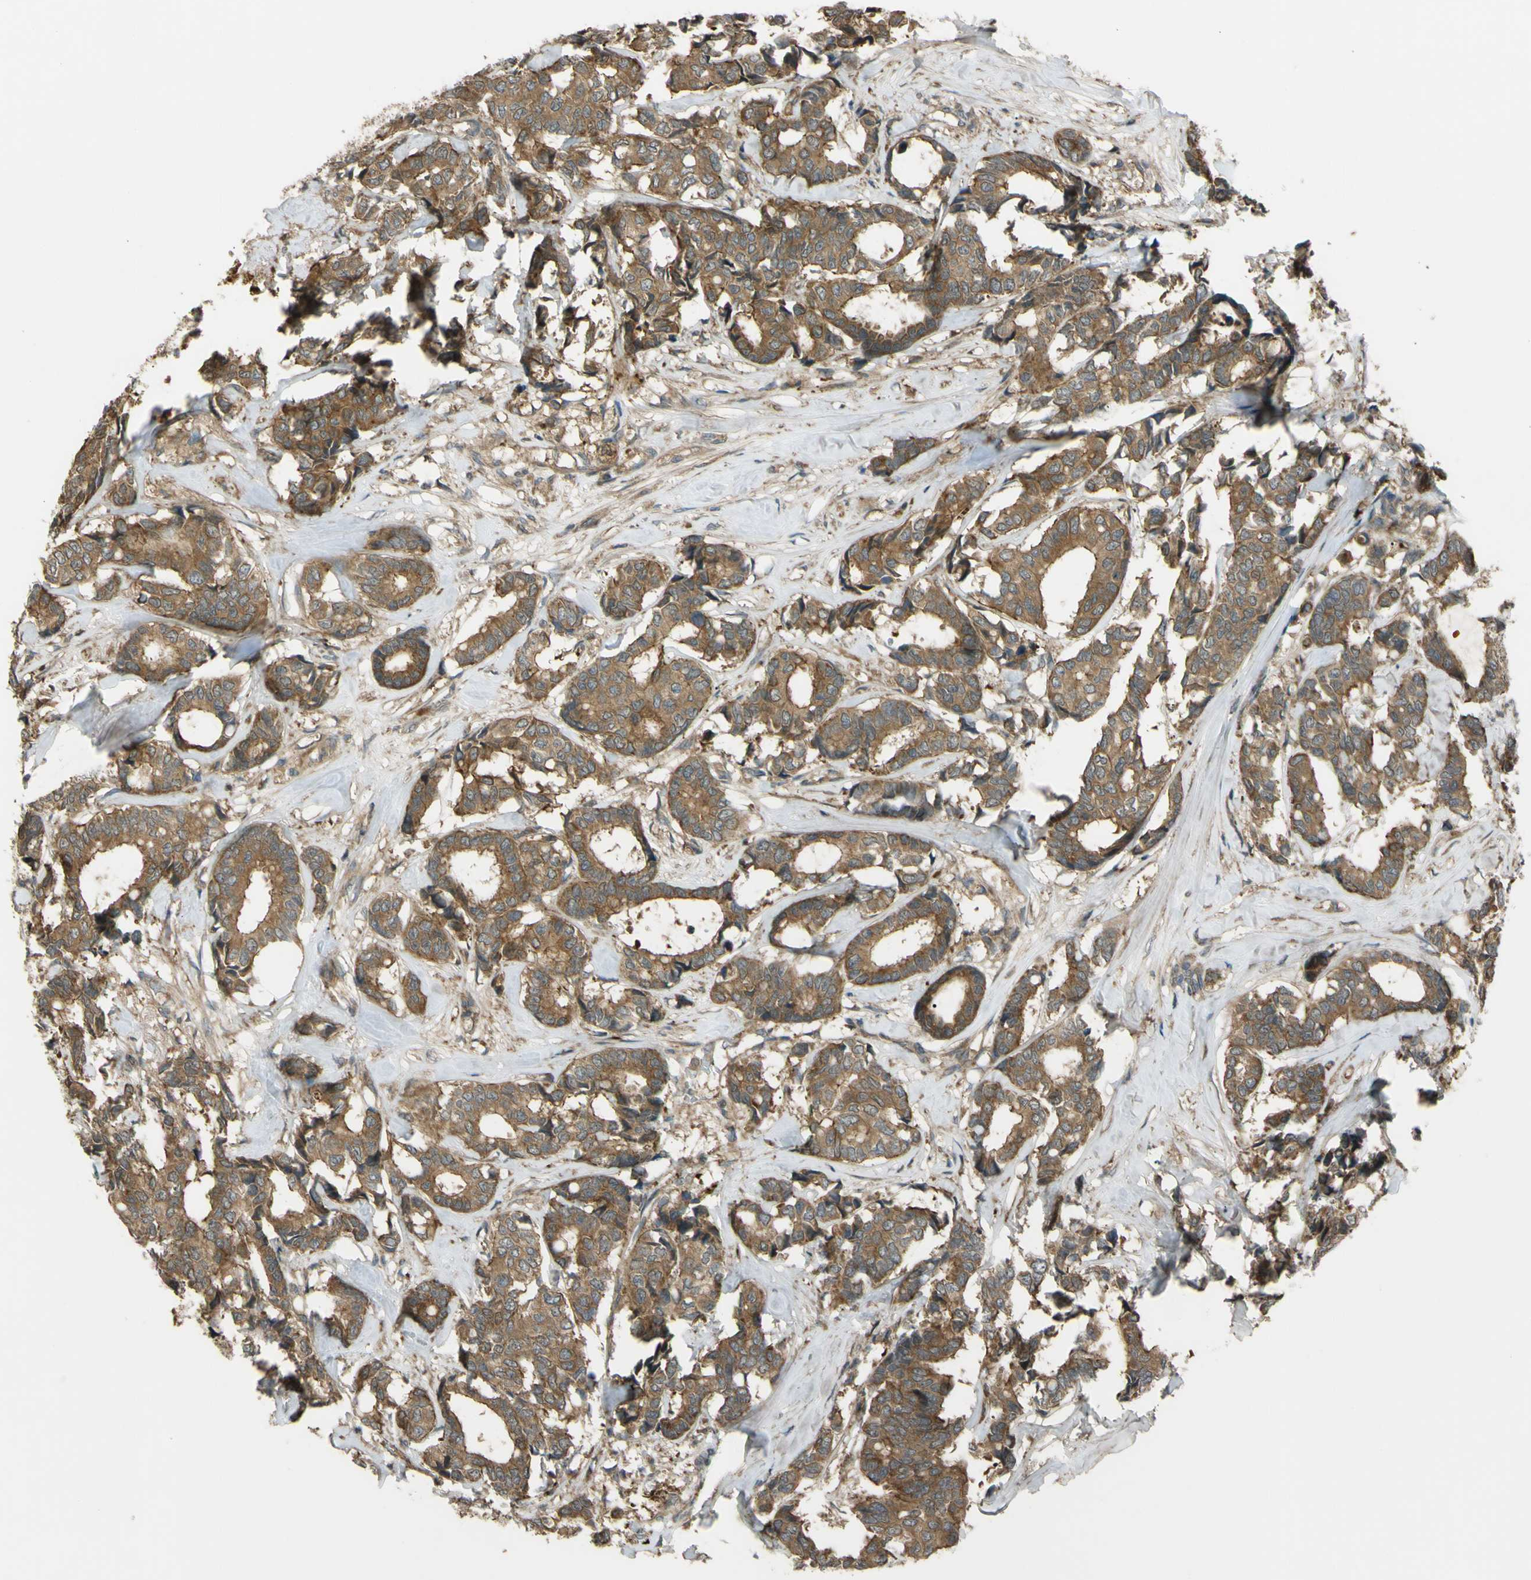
{"staining": {"intensity": "strong", "quantity": ">75%", "location": "cytoplasmic/membranous"}, "tissue": "breast cancer", "cell_type": "Tumor cells", "image_type": "cancer", "snomed": [{"axis": "morphology", "description": "Duct carcinoma"}, {"axis": "topography", "description": "Breast"}], "caption": "The histopathology image reveals staining of breast intraductal carcinoma, revealing strong cytoplasmic/membranous protein positivity (brown color) within tumor cells.", "gene": "FLII", "patient": {"sex": "female", "age": 87}}